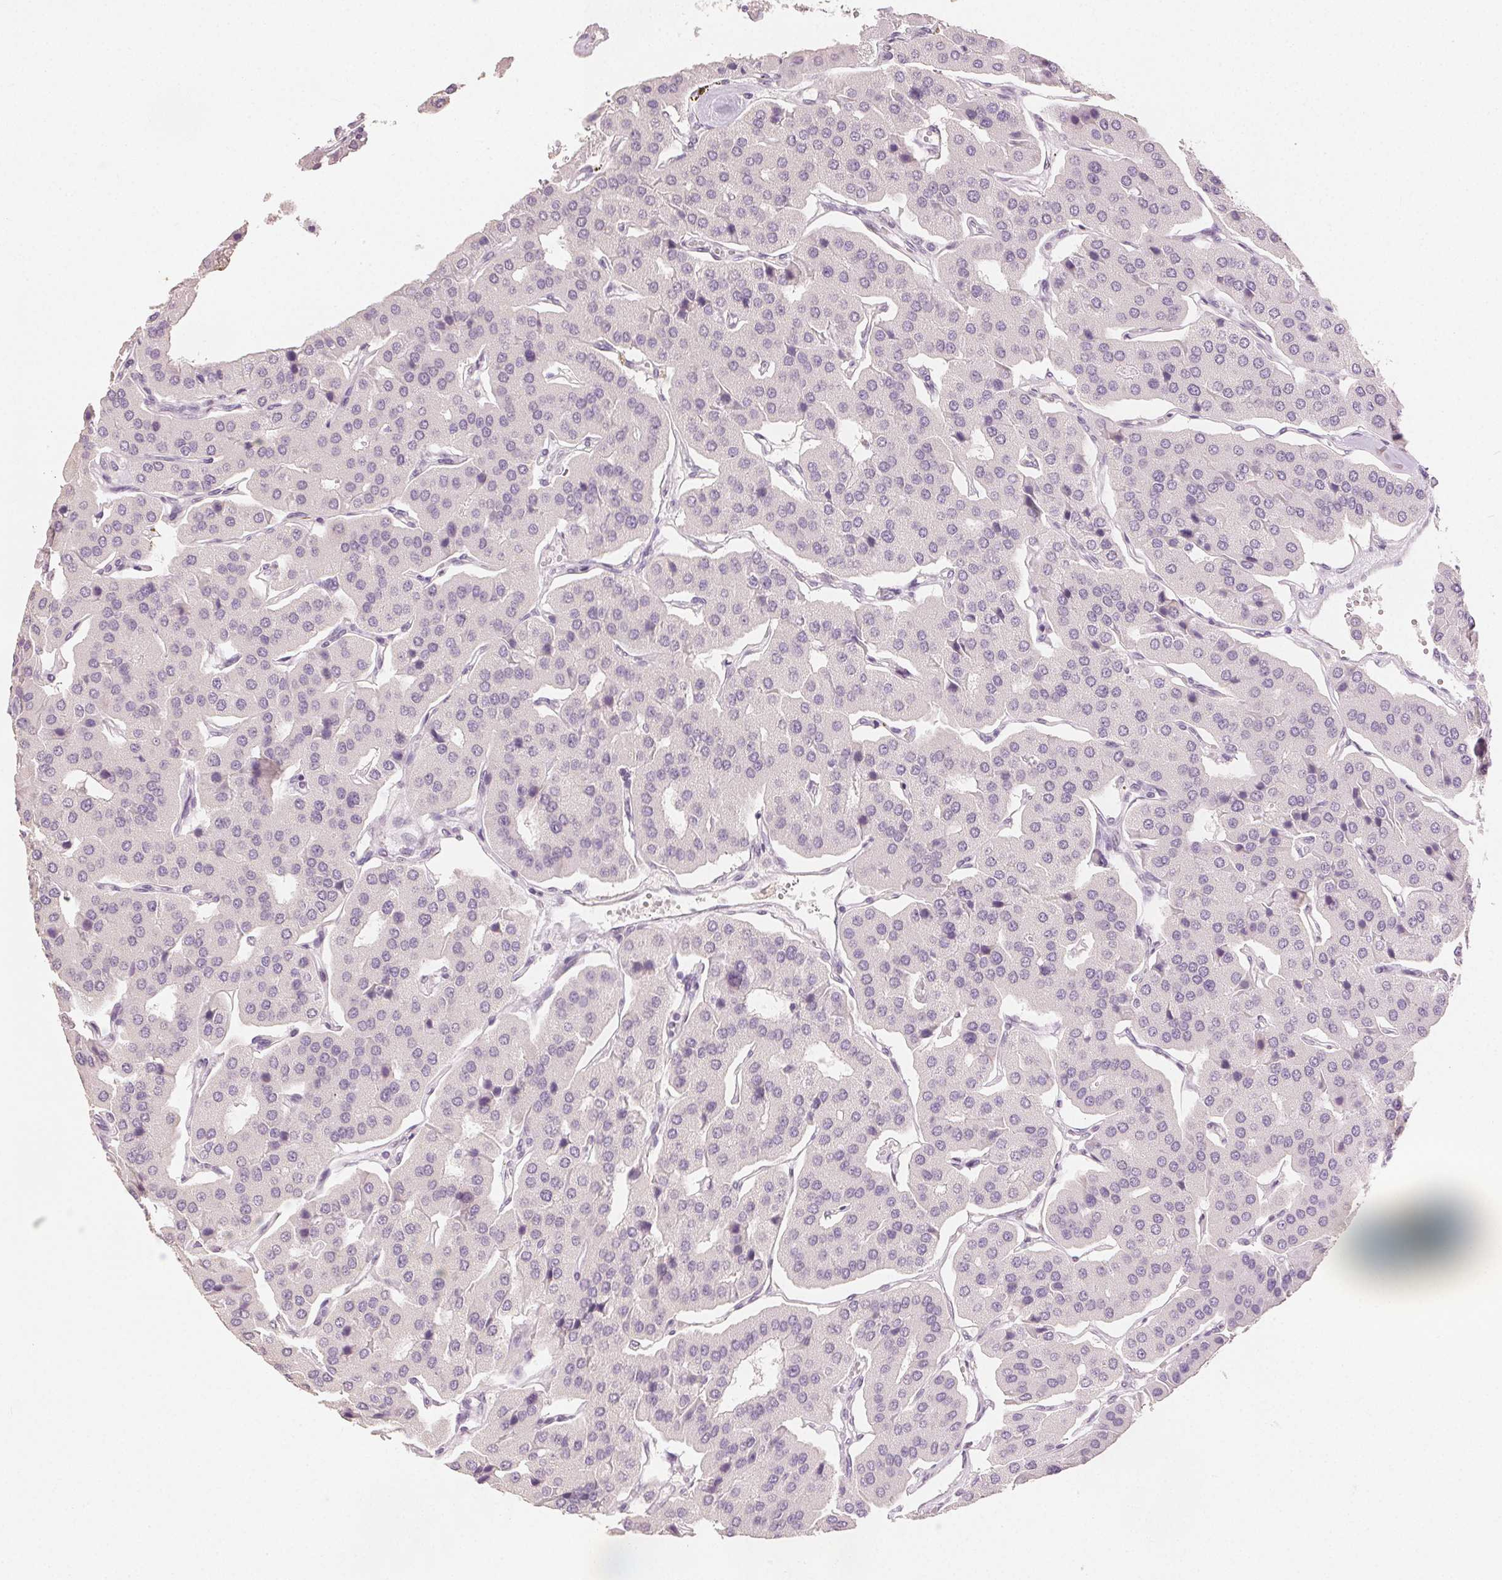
{"staining": {"intensity": "negative", "quantity": "none", "location": "none"}, "tissue": "parathyroid gland", "cell_type": "Glandular cells", "image_type": "normal", "snomed": [{"axis": "morphology", "description": "Normal tissue, NOS"}, {"axis": "morphology", "description": "Adenoma, NOS"}, {"axis": "topography", "description": "Parathyroid gland"}], "caption": "Immunohistochemical staining of benign human parathyroid gland demonstrates no significant staining in glandular cells. (DAB IHC, high magnification).", "gene": "CA12", "patient": {"sex": "female", "age": 86}}